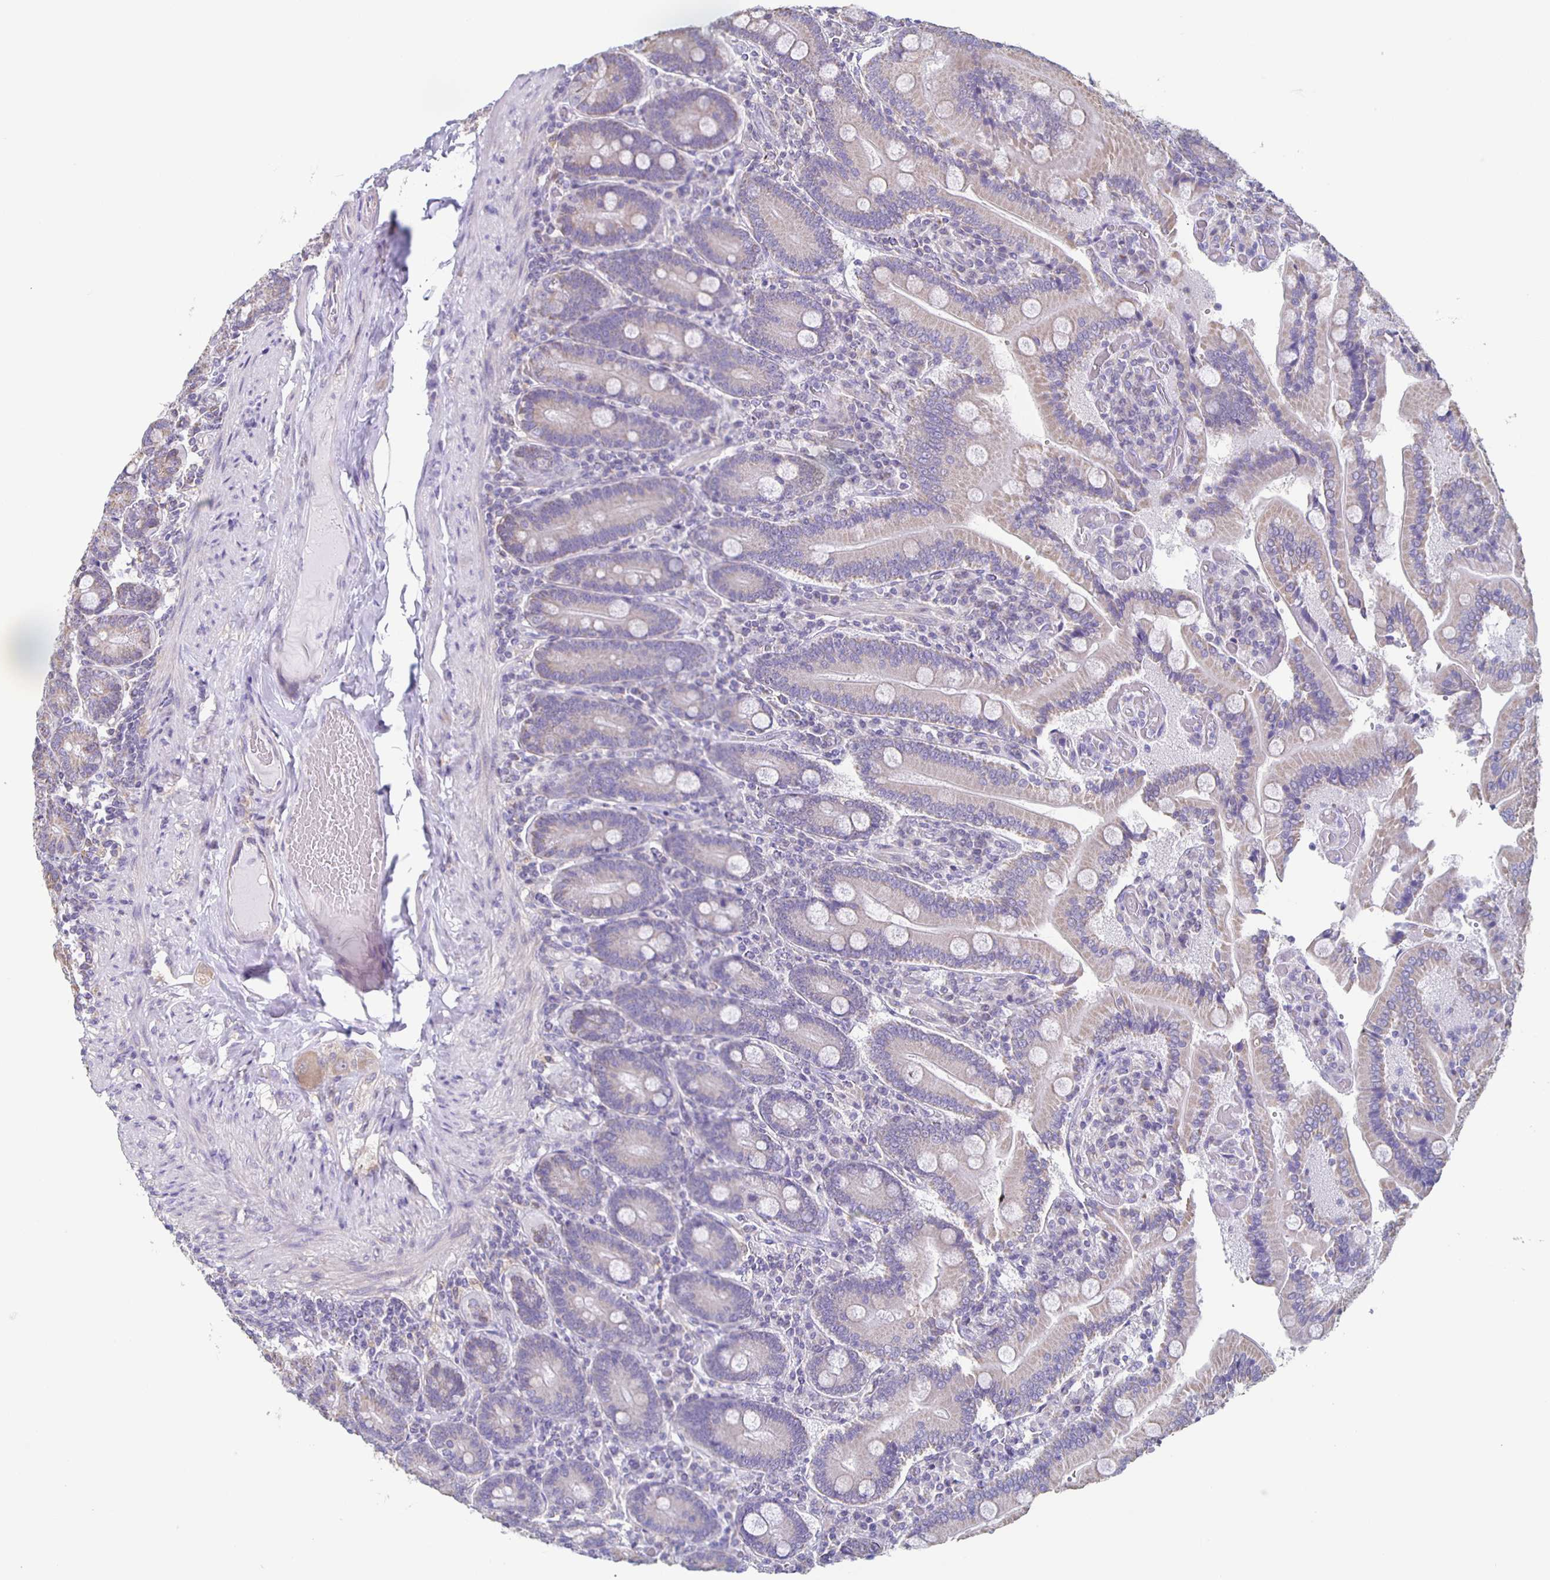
{"staining": {"intensity": "negative", "quantity": "none", "location": "none"}, "tissue": "duodenum", "cell_type": "Glandular cells", "image_type": "normal", "snomed": [{"axis": "morphology", "description": "Normal tissue, NOS"}, {"axis": "topography", "description": "Duodenum"}], "caption": "Photomicrograph shows no protein expression in glandular cells of normal duodenum.", "gene": "TPPP", "patient": {"sex": "female", "age": 62}}